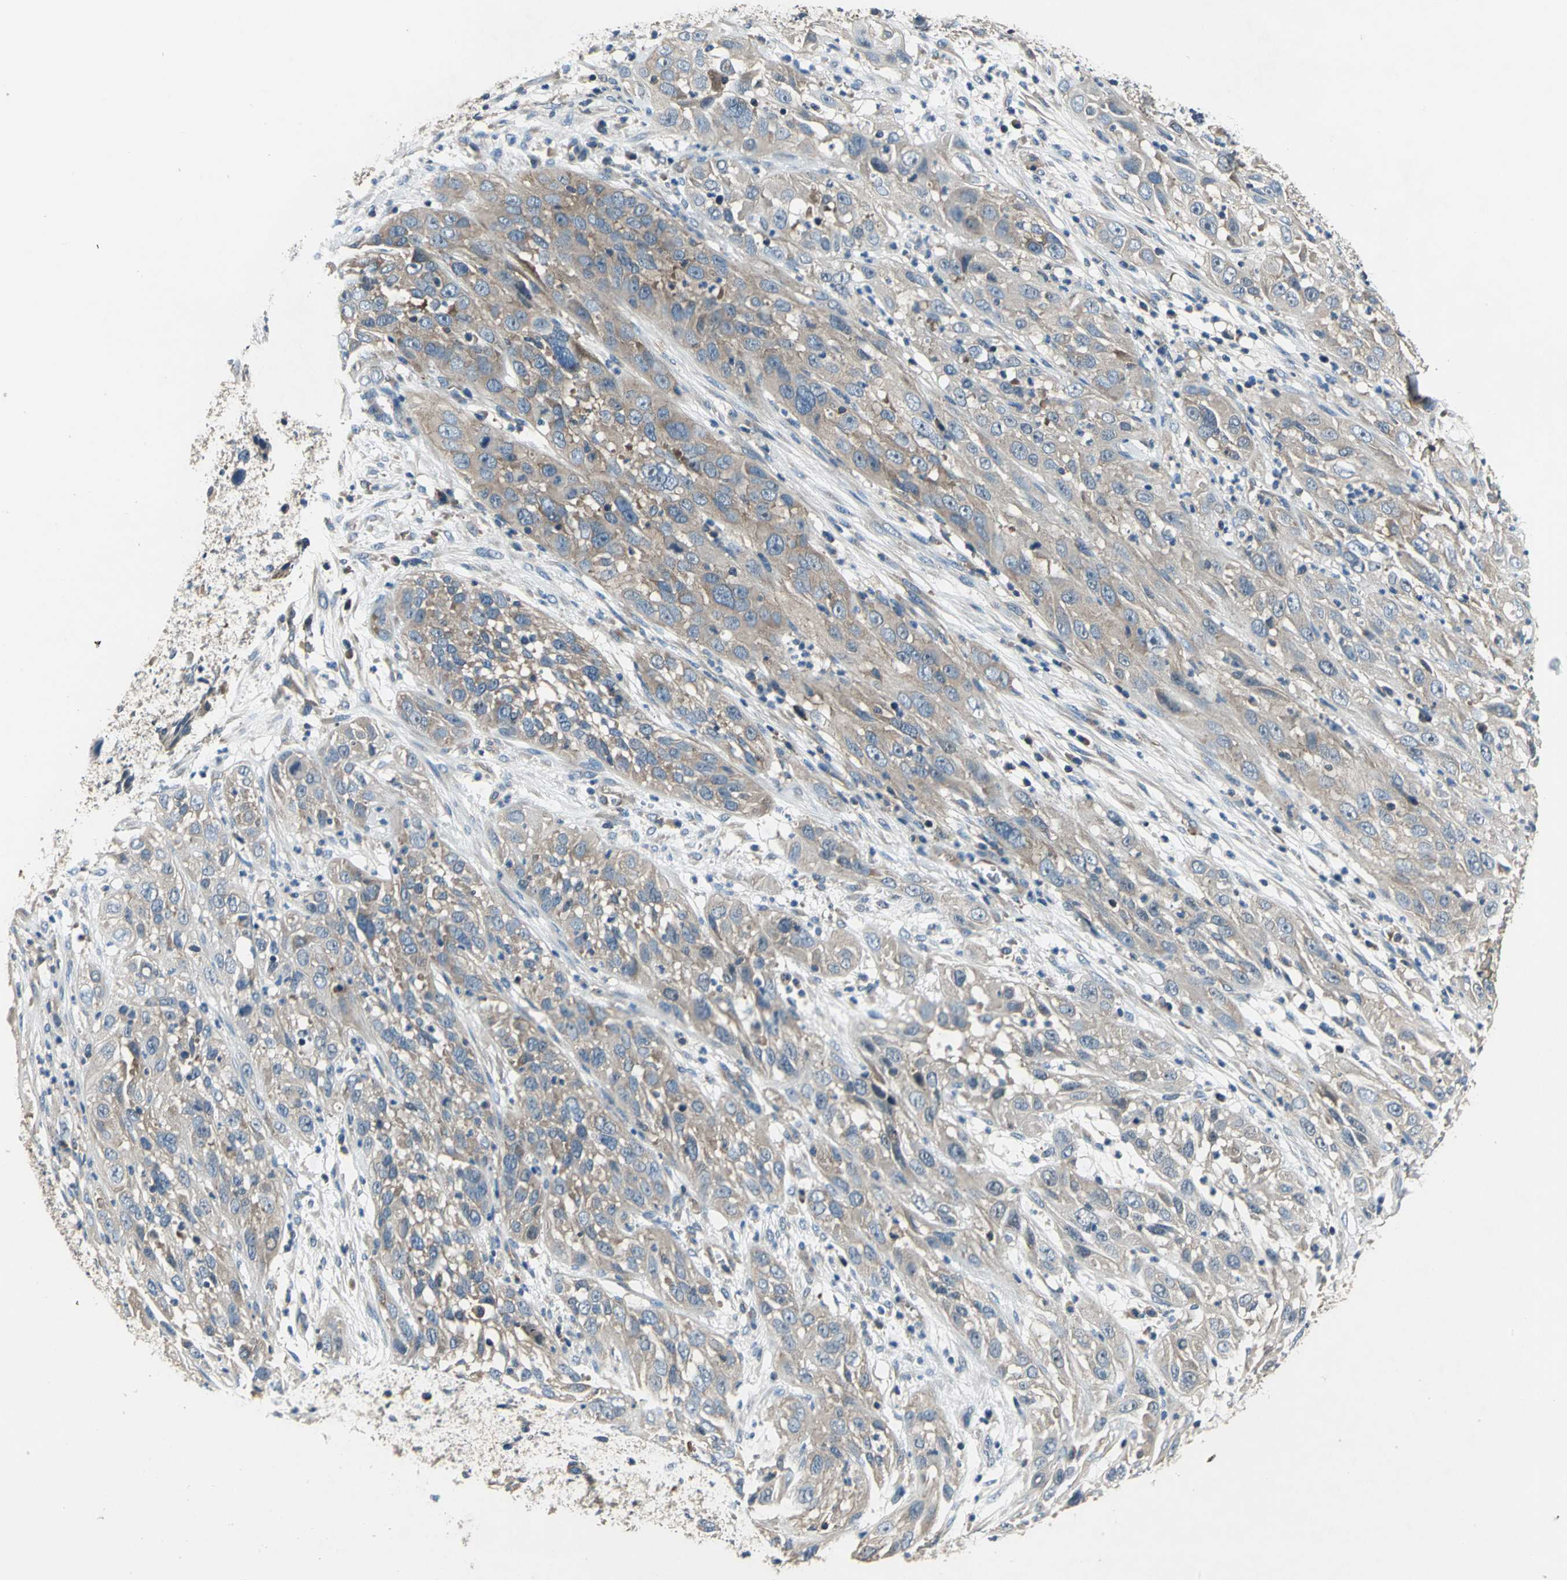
{"staining": {"intensity": "weak", "quantity": ">75%", "location": "cytoplasmic/membranous"}, "tissue": "cervical cancer", "cell_type": "Tumor cells", "image_type": "cancer", "snomed": [{"axis": "morphology", "description": "Squamous cell carcinoma, NOS"}, {"axis": "topography", "description": "Cervix"}], "caption": "Protein positivity by IHC demonstrates weak cytoplasmic/membranous positivity in about >75% of tumor cells in cervical cancer (squamous cell carcinoma).", "gene": "DDX3Y", "patient": {"sex": "female", "age": 32}}